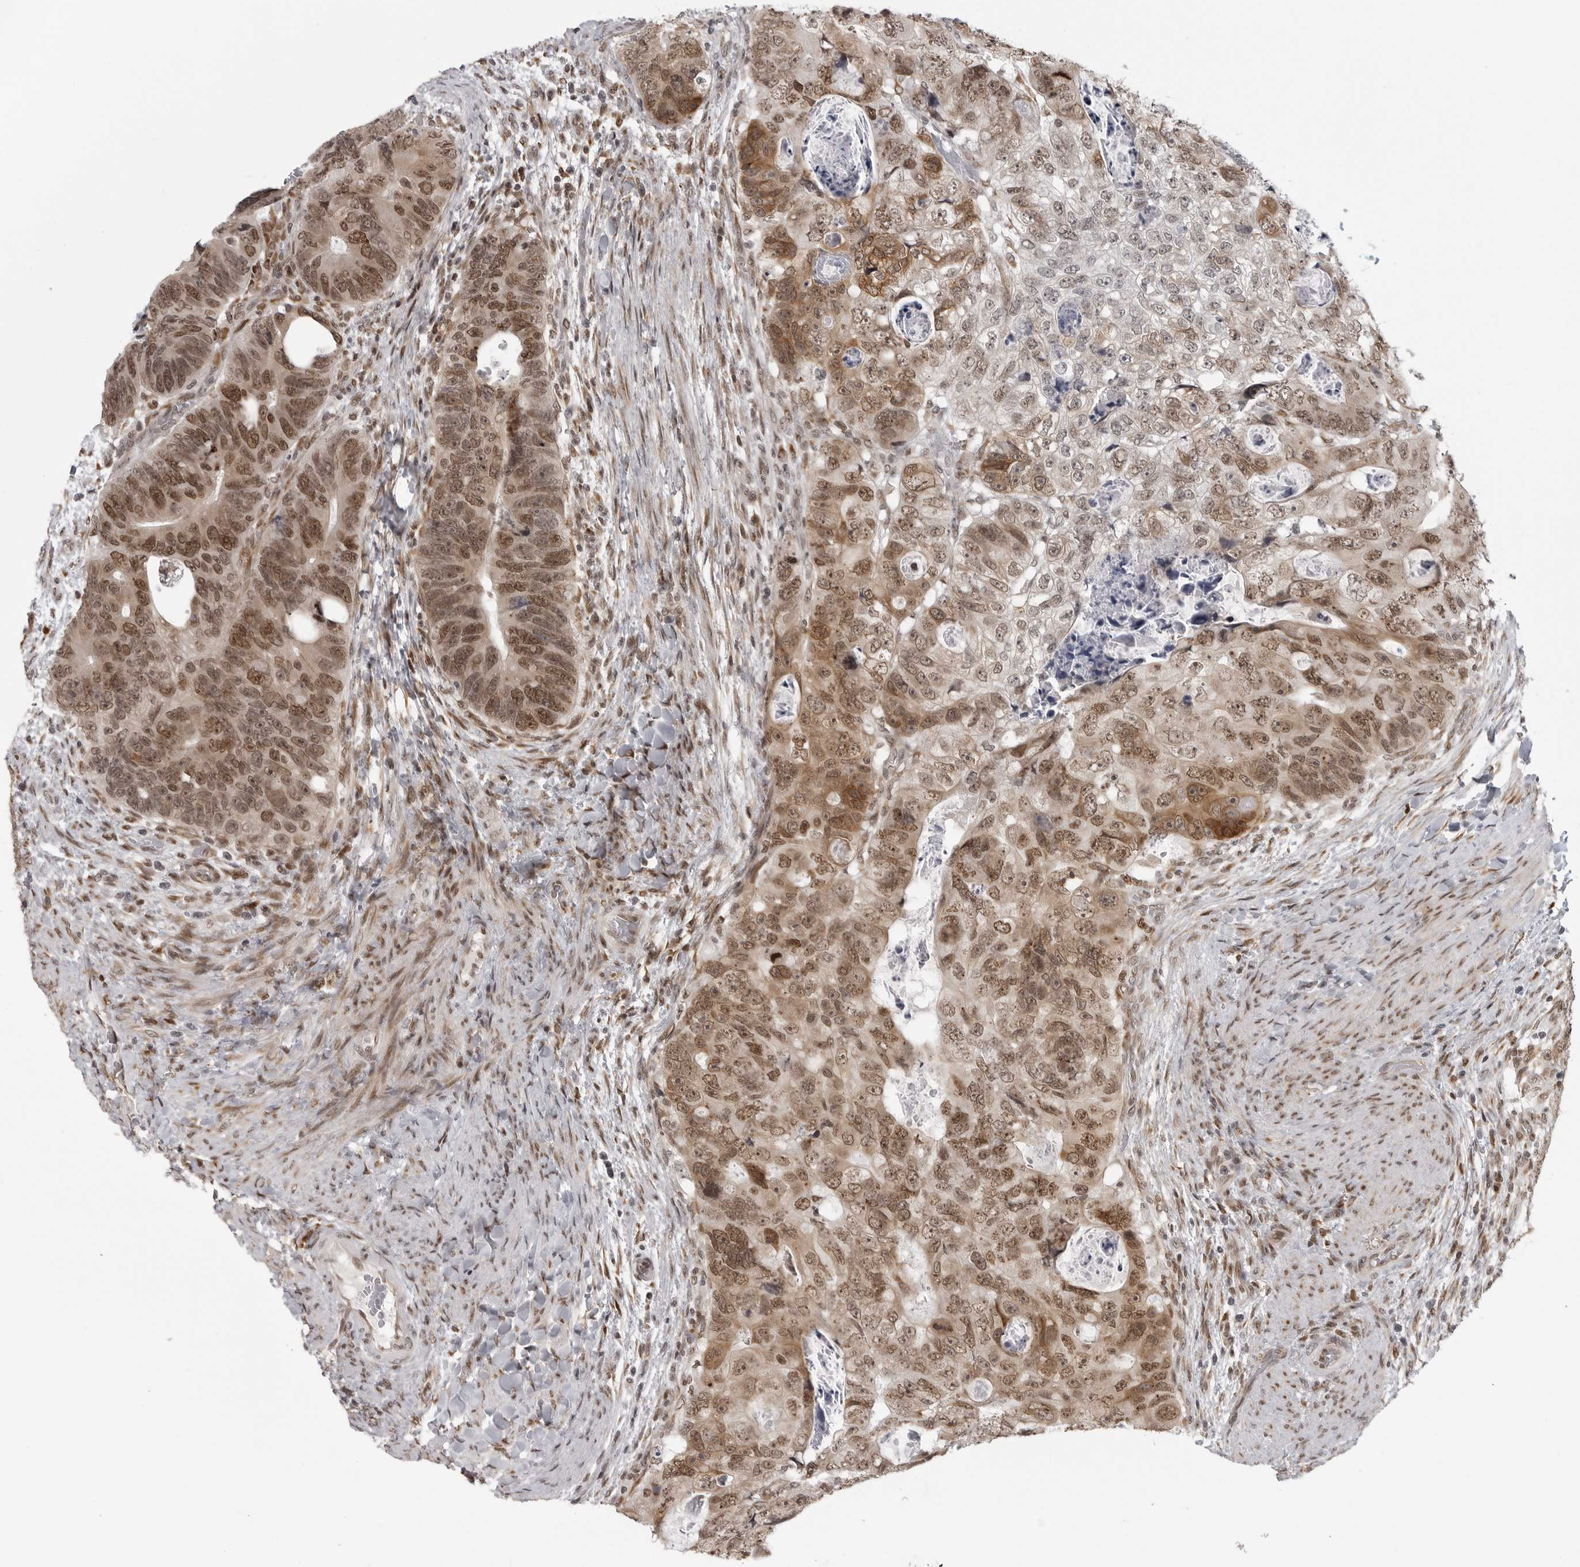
{"staining": {"intensity": "moderate", "quantity": ">75%", "location": "cytoplasmic/membranous,nuclear"}, "tissue": "colorectal cancer", "cell_type": "Tumor cells", "image_type": "cancer", "snomed": [{"axis": "morphology", "description": "Adenocarcinoma, NOS"}, {"axis": "topography", "description": "Rectum"}], "caption": "This is a micrograph of immunohistochemistry (IHC) staining of colorectal cancer, which shows moderate positivity in the cytoplasmic/membranous and nuclear of tumor cells.", "gene": "PRDM10", "patient": {"sex": "male", "age": 59}}